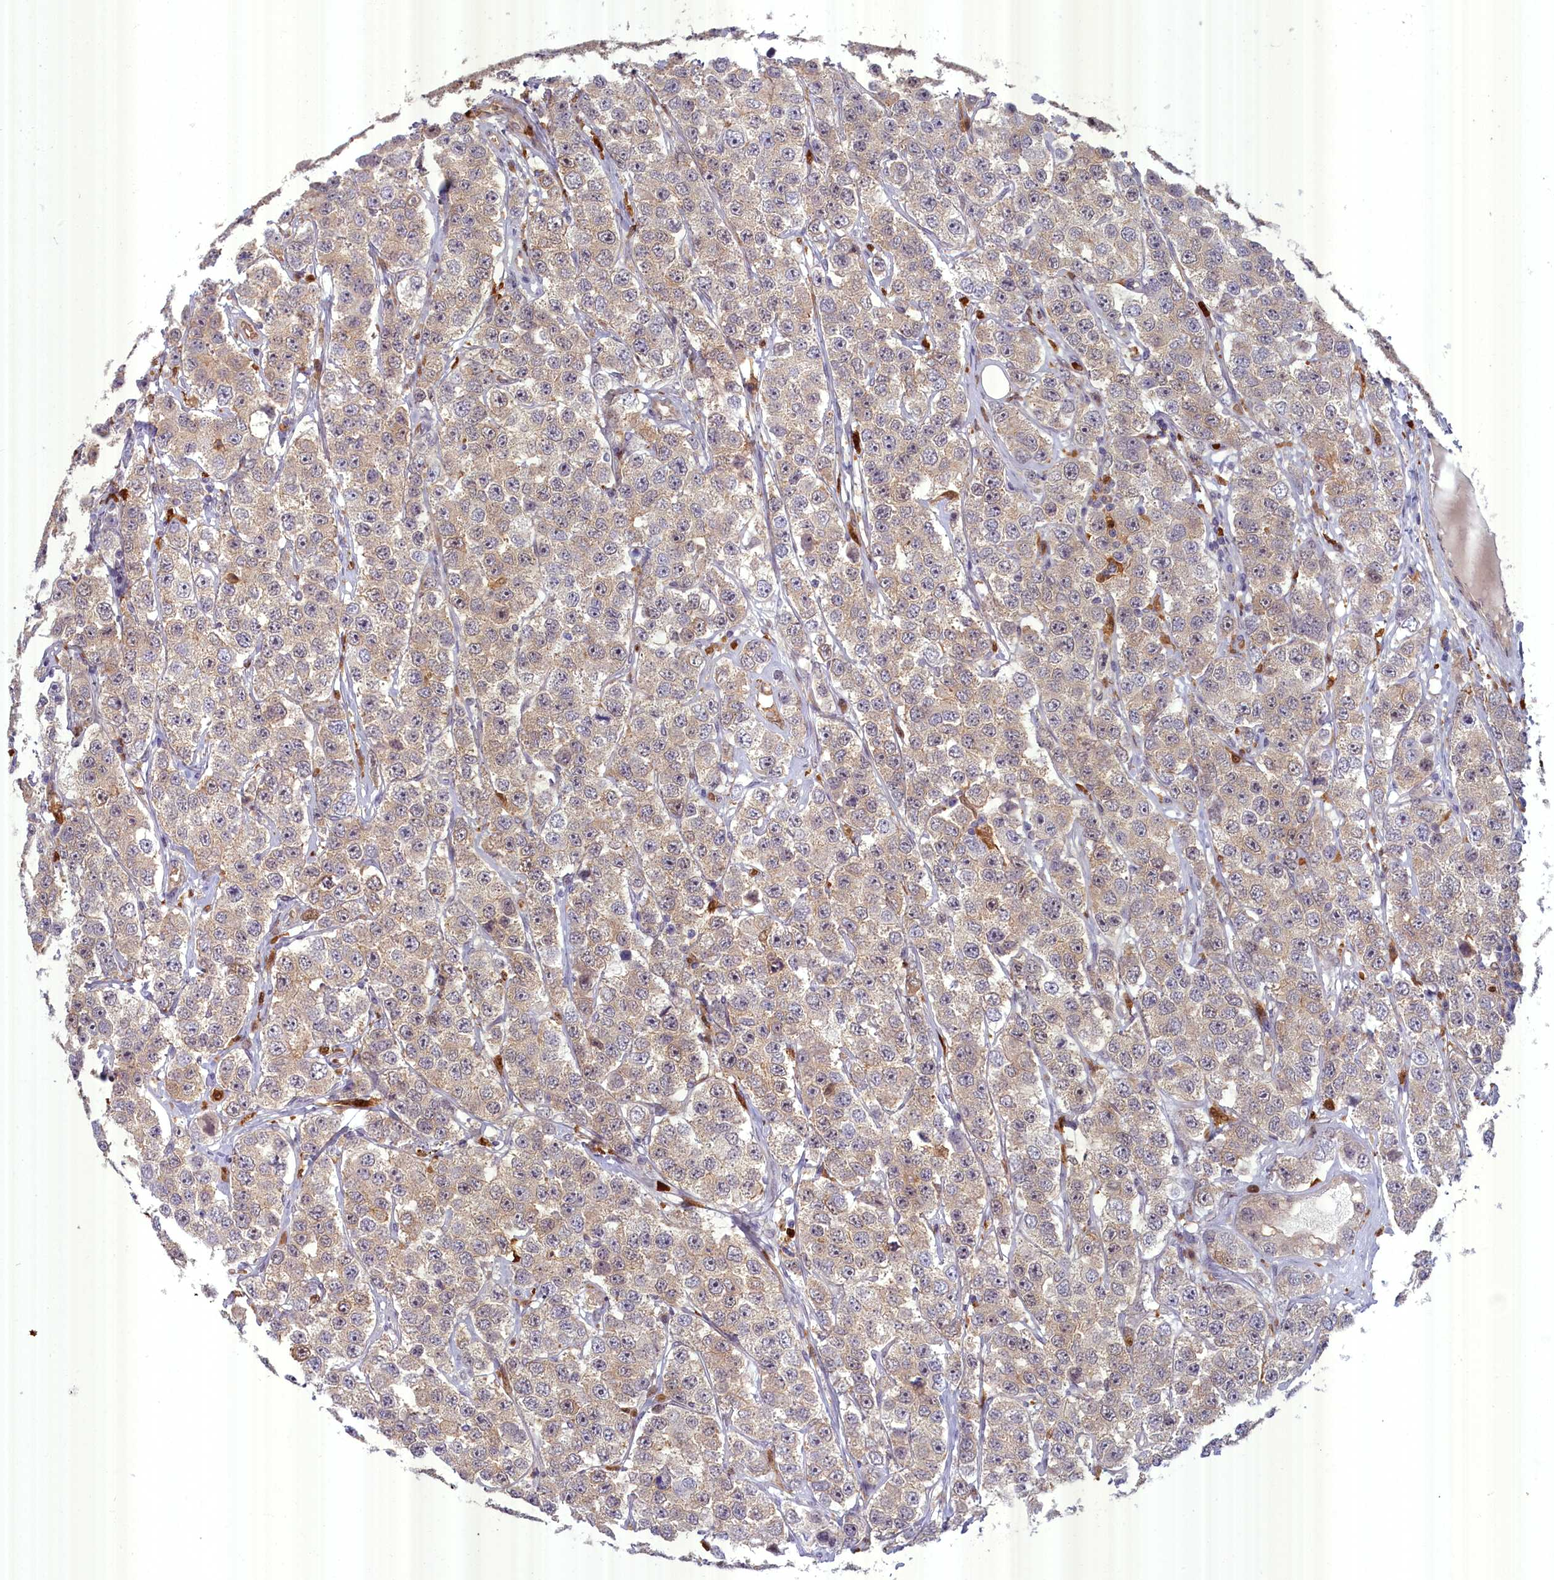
{"staining": {"intensity": "weak", "quantity": ">75%", "location": "cytoplasmic/membranous"}, "tissue": "testis cancer", "cell_type": "Tumor cells", "image_type": "cancer", "snomed": [{"axis": "morphology", "description": "Seminoma, NOS"}, {"axis": "topography", "description": "Testis"}], "caption": "Immunohistochemical staining of human testis cancer displays low levels of weak cytoplasmic/membranous protein staining in about >75% of tumor cells.", "gene": "BLVRB", "patient": {"sex": "male", "age": 28}}